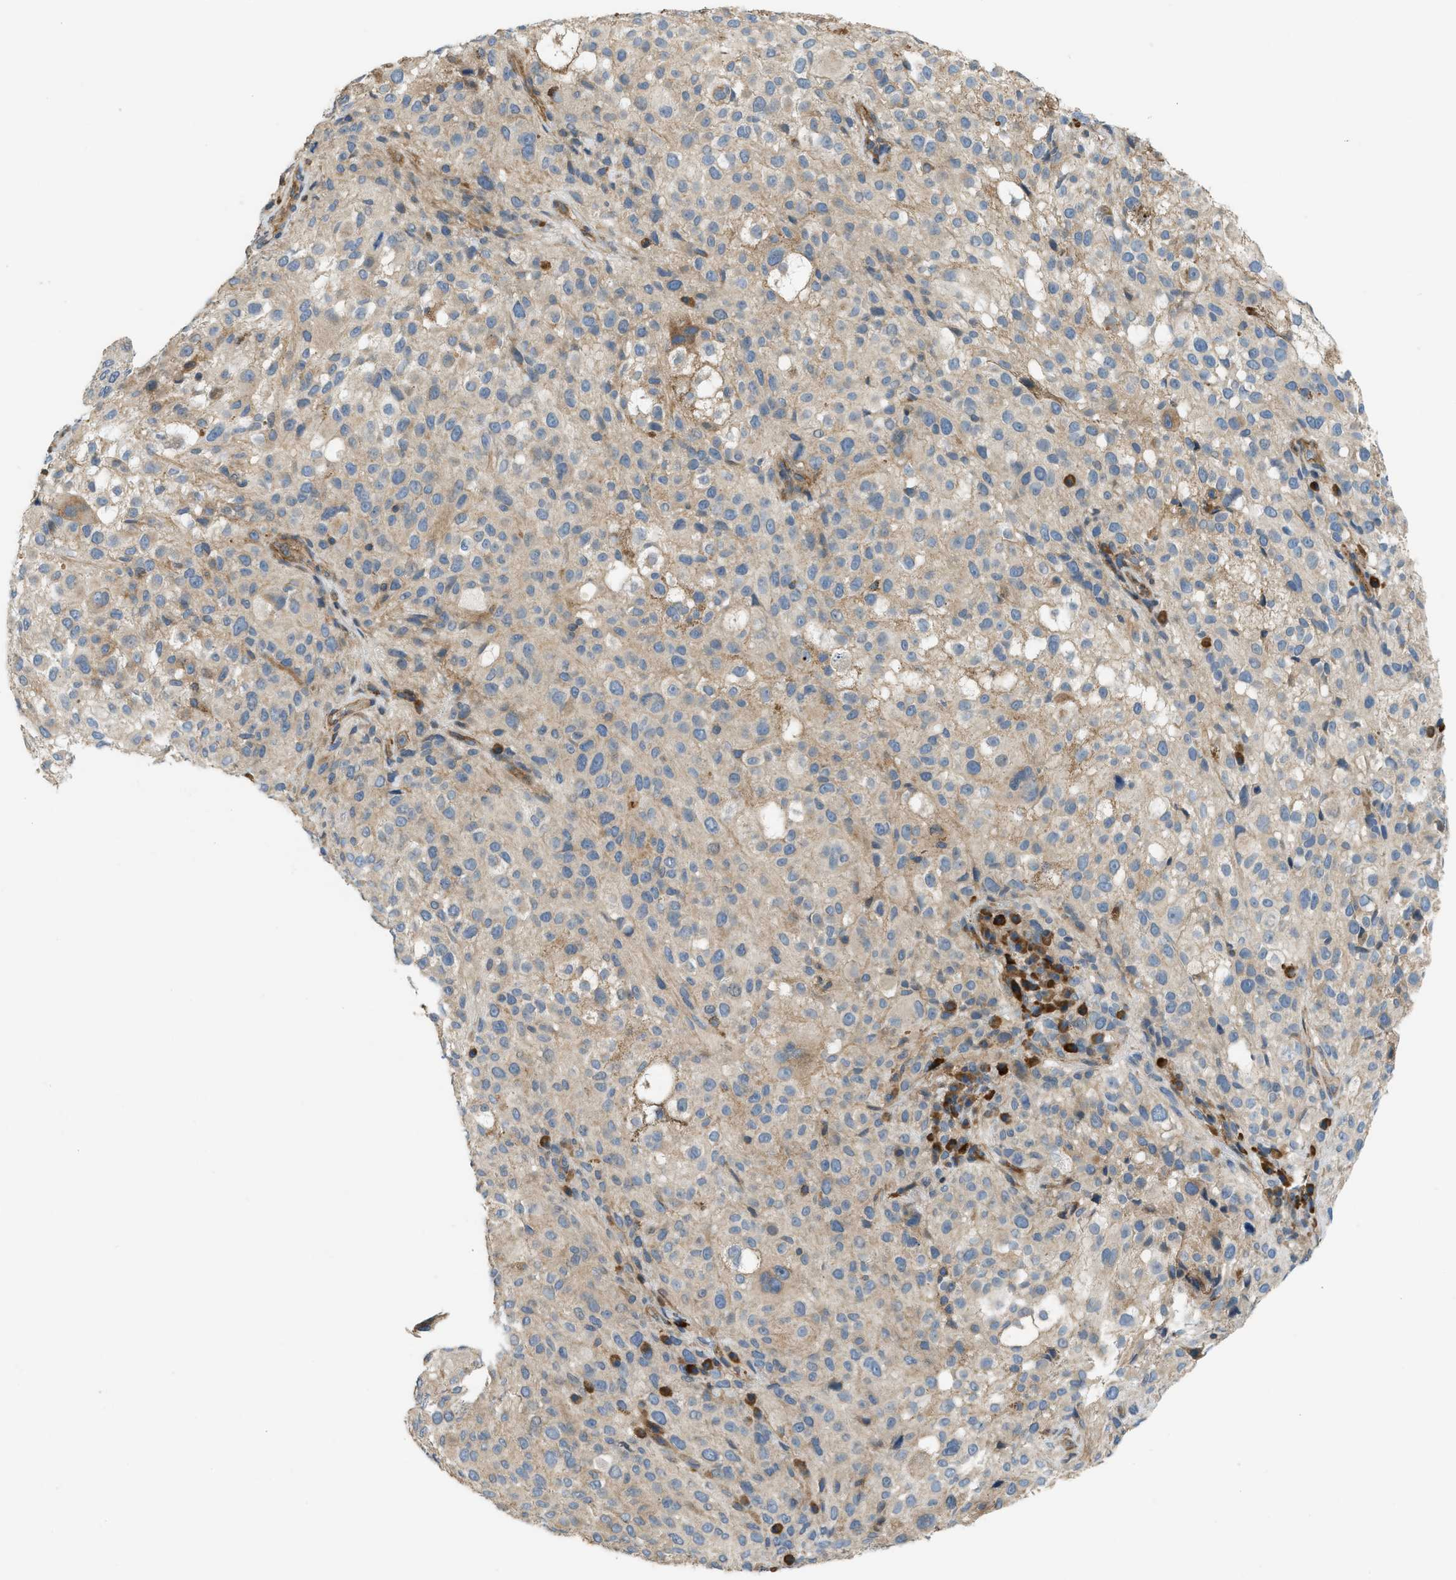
{"staining": {"intensity": "weak", "quantity": ">75%", "location": "cytoplasmic/membranous"}, "tissue": "melanoma", "cell_type": "Tumor cells", "image_type": "cancer", "snomed": [{"axis": "morphology", "description": "Necrosis, NOS"}, {"axis": "morphology", "description": "Malignant melanoma, NOS"}, {"axis": "topography", "description": "Skin"}], "caption": "Immunohistochemical staining of human malignant melanoma exhibits low levels of weak cytoplasmic/membranous staining in about >75% of tumor cells.", "gene": "BTN3A2", "patient": {"sex": "female", "age": 87}}